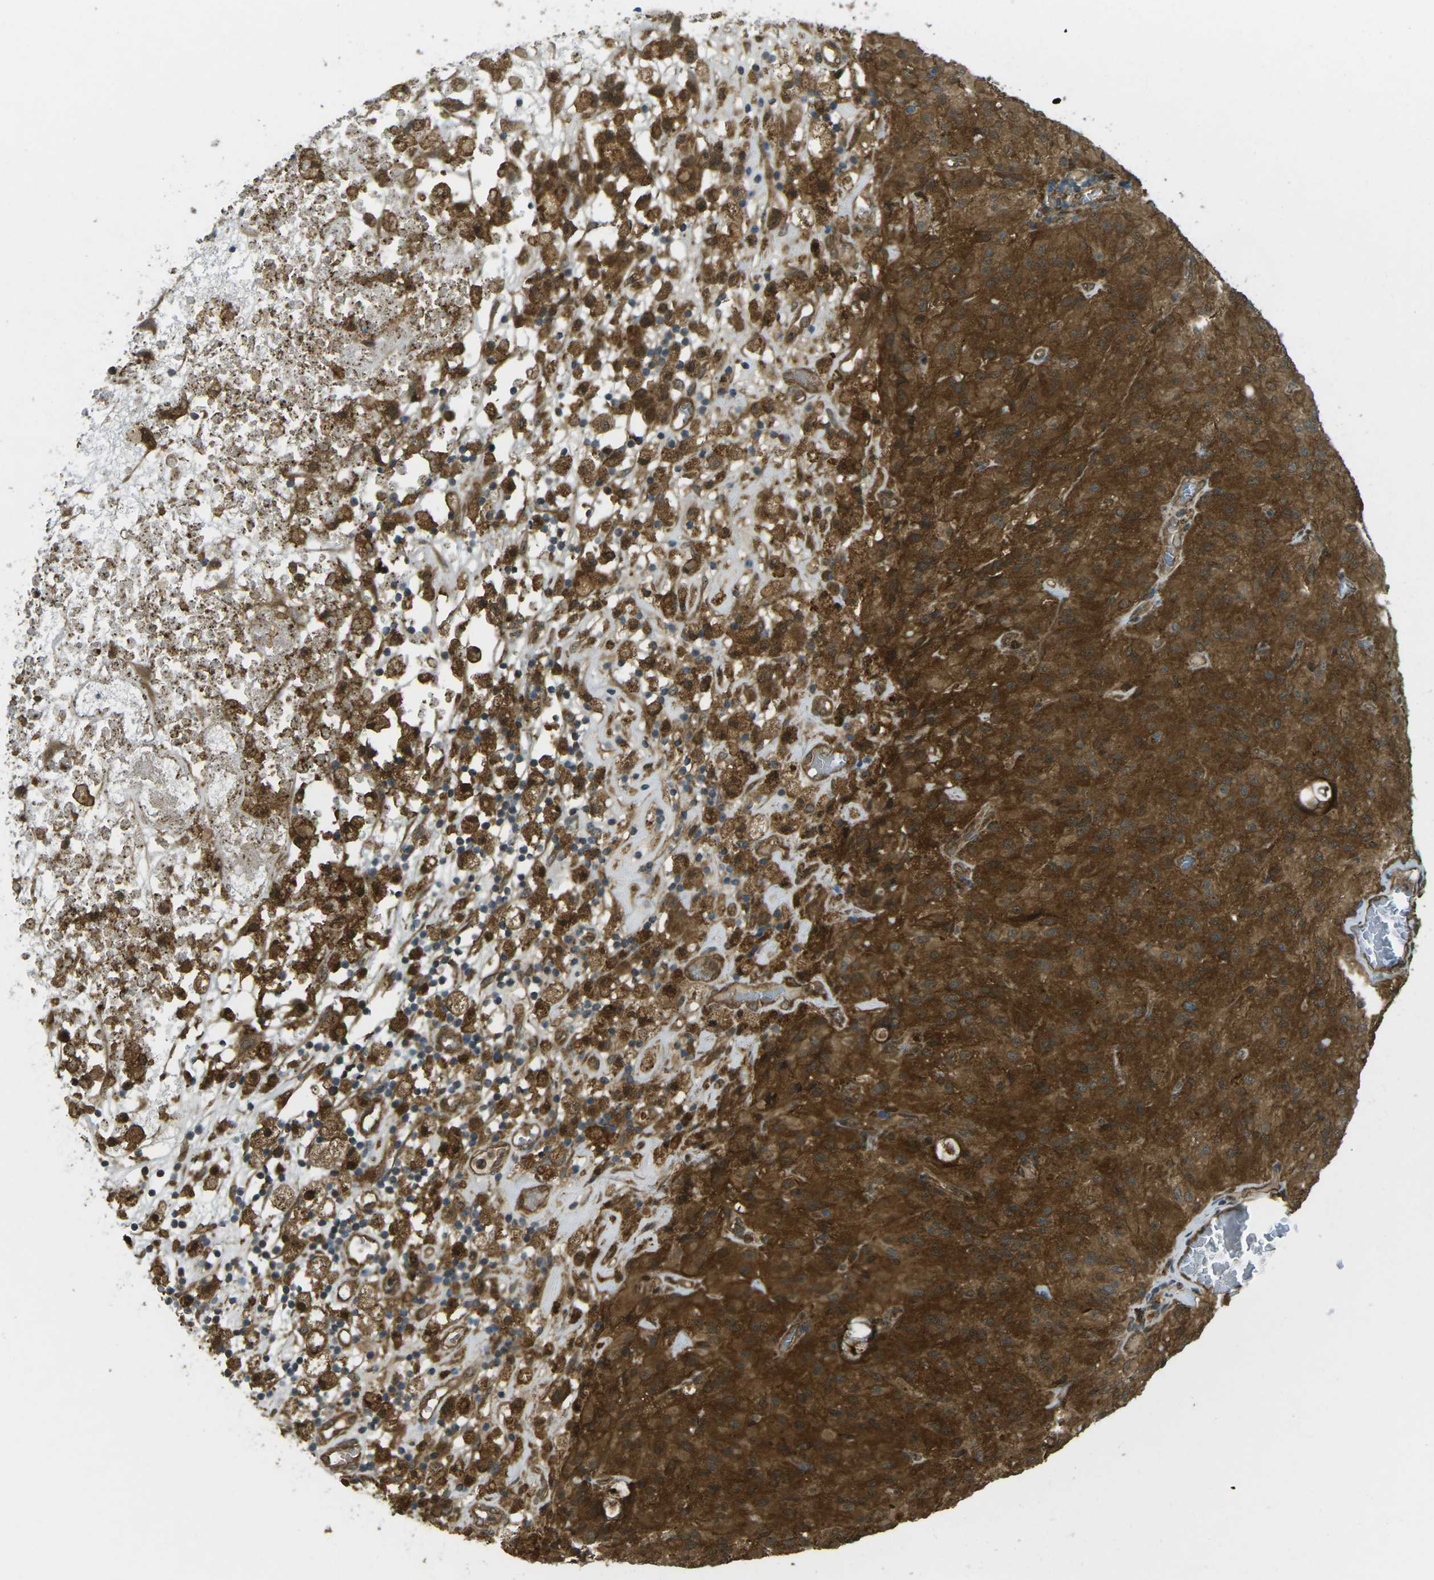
{"staining": {"intensity": "strong", "quantity": ">75%", "location": "cytoplasmic/membranous"}, "tissue": "glioma", "cell_type": "Tumor cells", "image_type": "cancer", "snomed": [{"axis": "morphology", "description": "Glioma, malignant, High grade"}, {"axis": "topography", "description": "Brain"}], "caption": "This is an image of IHC staining of glioma, which shows strong positivity in the cytoplasmic/membranous of tumor cells.", "gene": "CHMP3", "patient": {"sex": "female", "age": 59}}